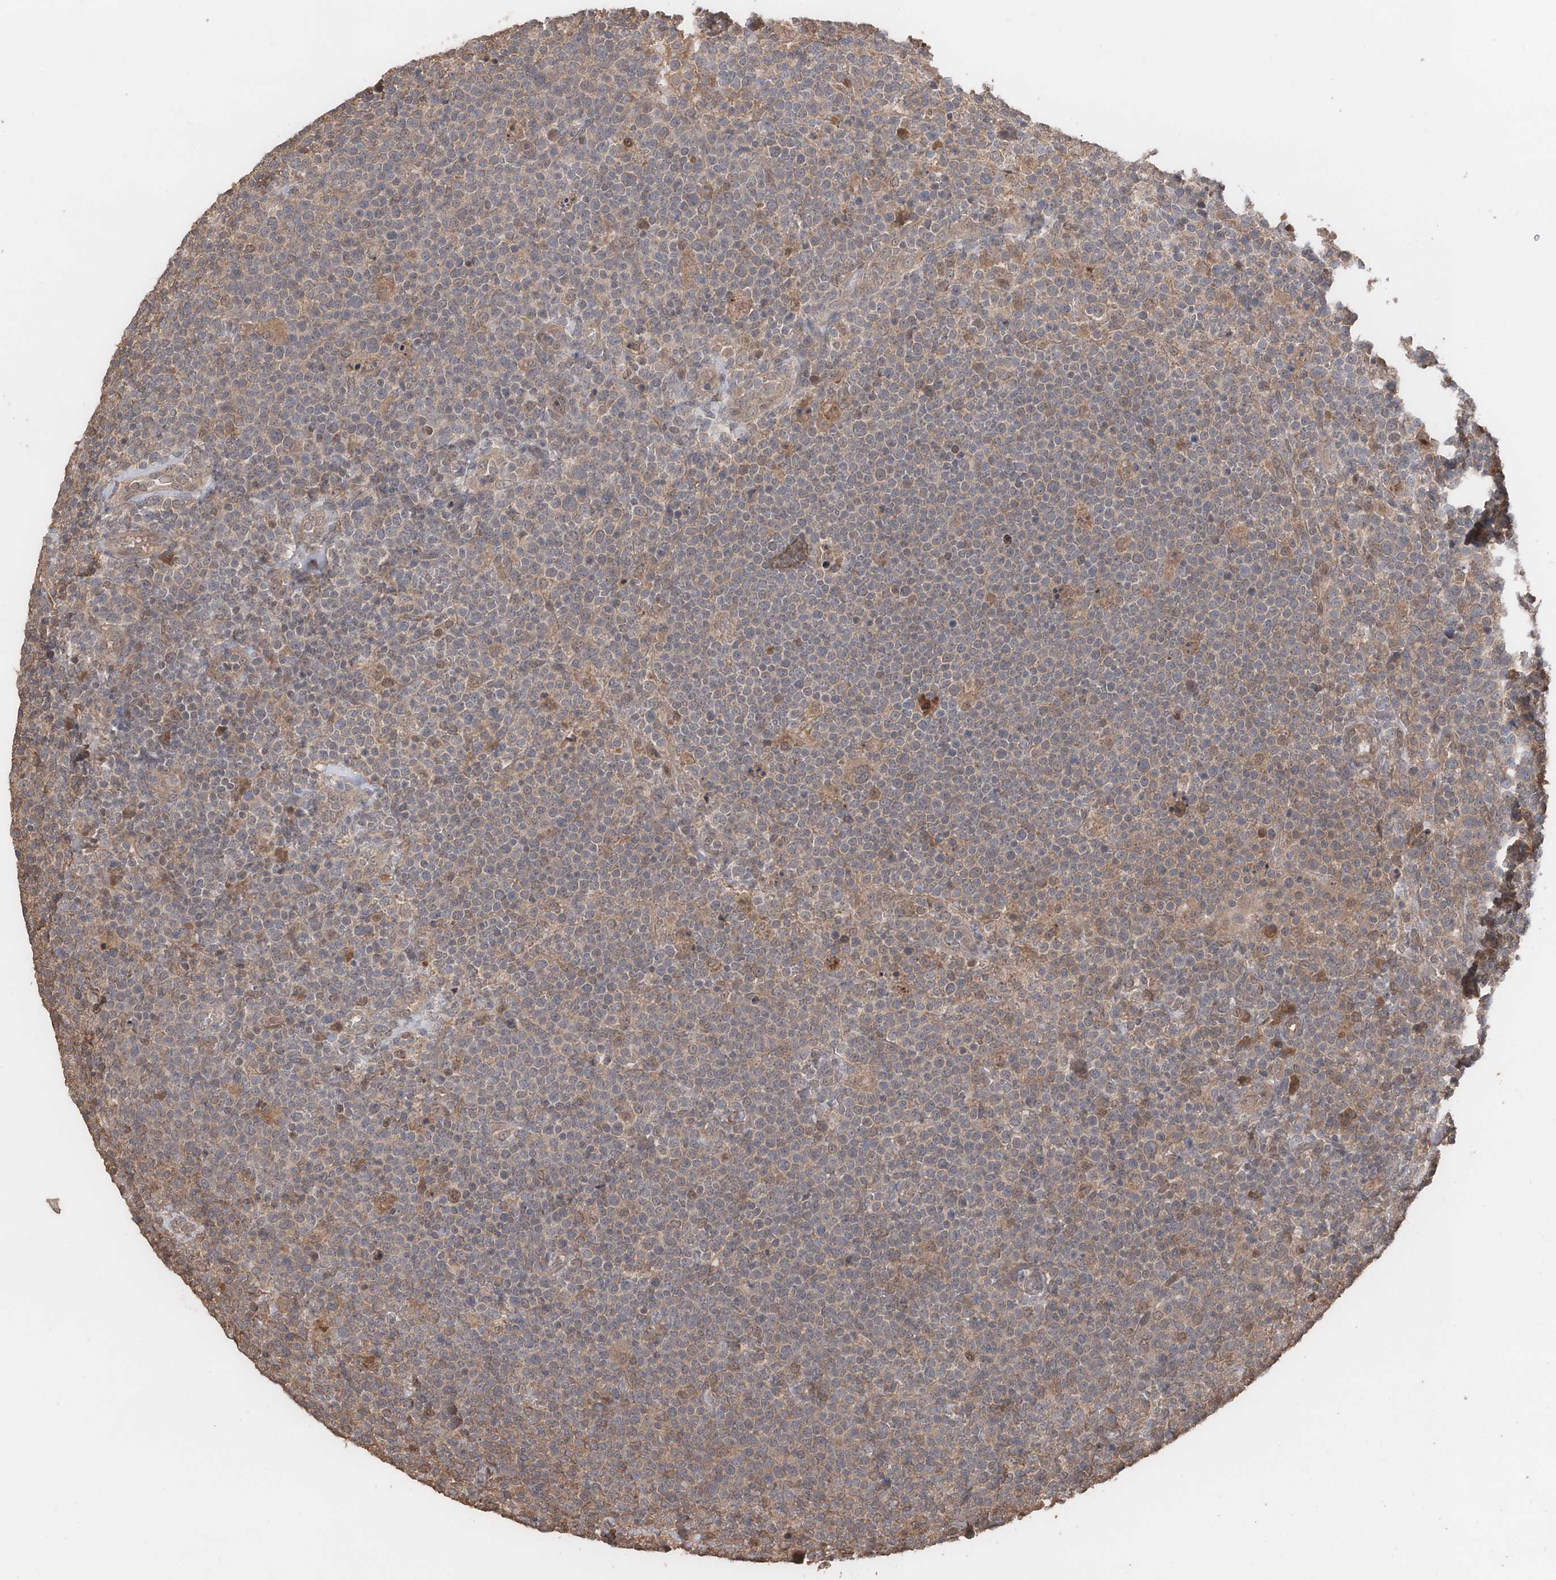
{"staining": {"intensity": "weak", "quantity": "<25%", "location": "cytoplasmic/membranous"}, "tissue": "lymphoma", "cell_type": "Tumor cells", "image_type": "cancer", "snomed": [{"axis": "morphology", "description": "Malignant lymphoma, non-Hodgkin's type, High grade"}, {"axis": "topography", "description": "Lymph node"}], "caption": "Image shows no protein staining in tumor cells of lymphoma tissue. (DAB immunohistochemistry visualized using brightfield microscopy, high magnification).", "gene": "FAM135A", "patient": {"sex": "male", "age": 61}}